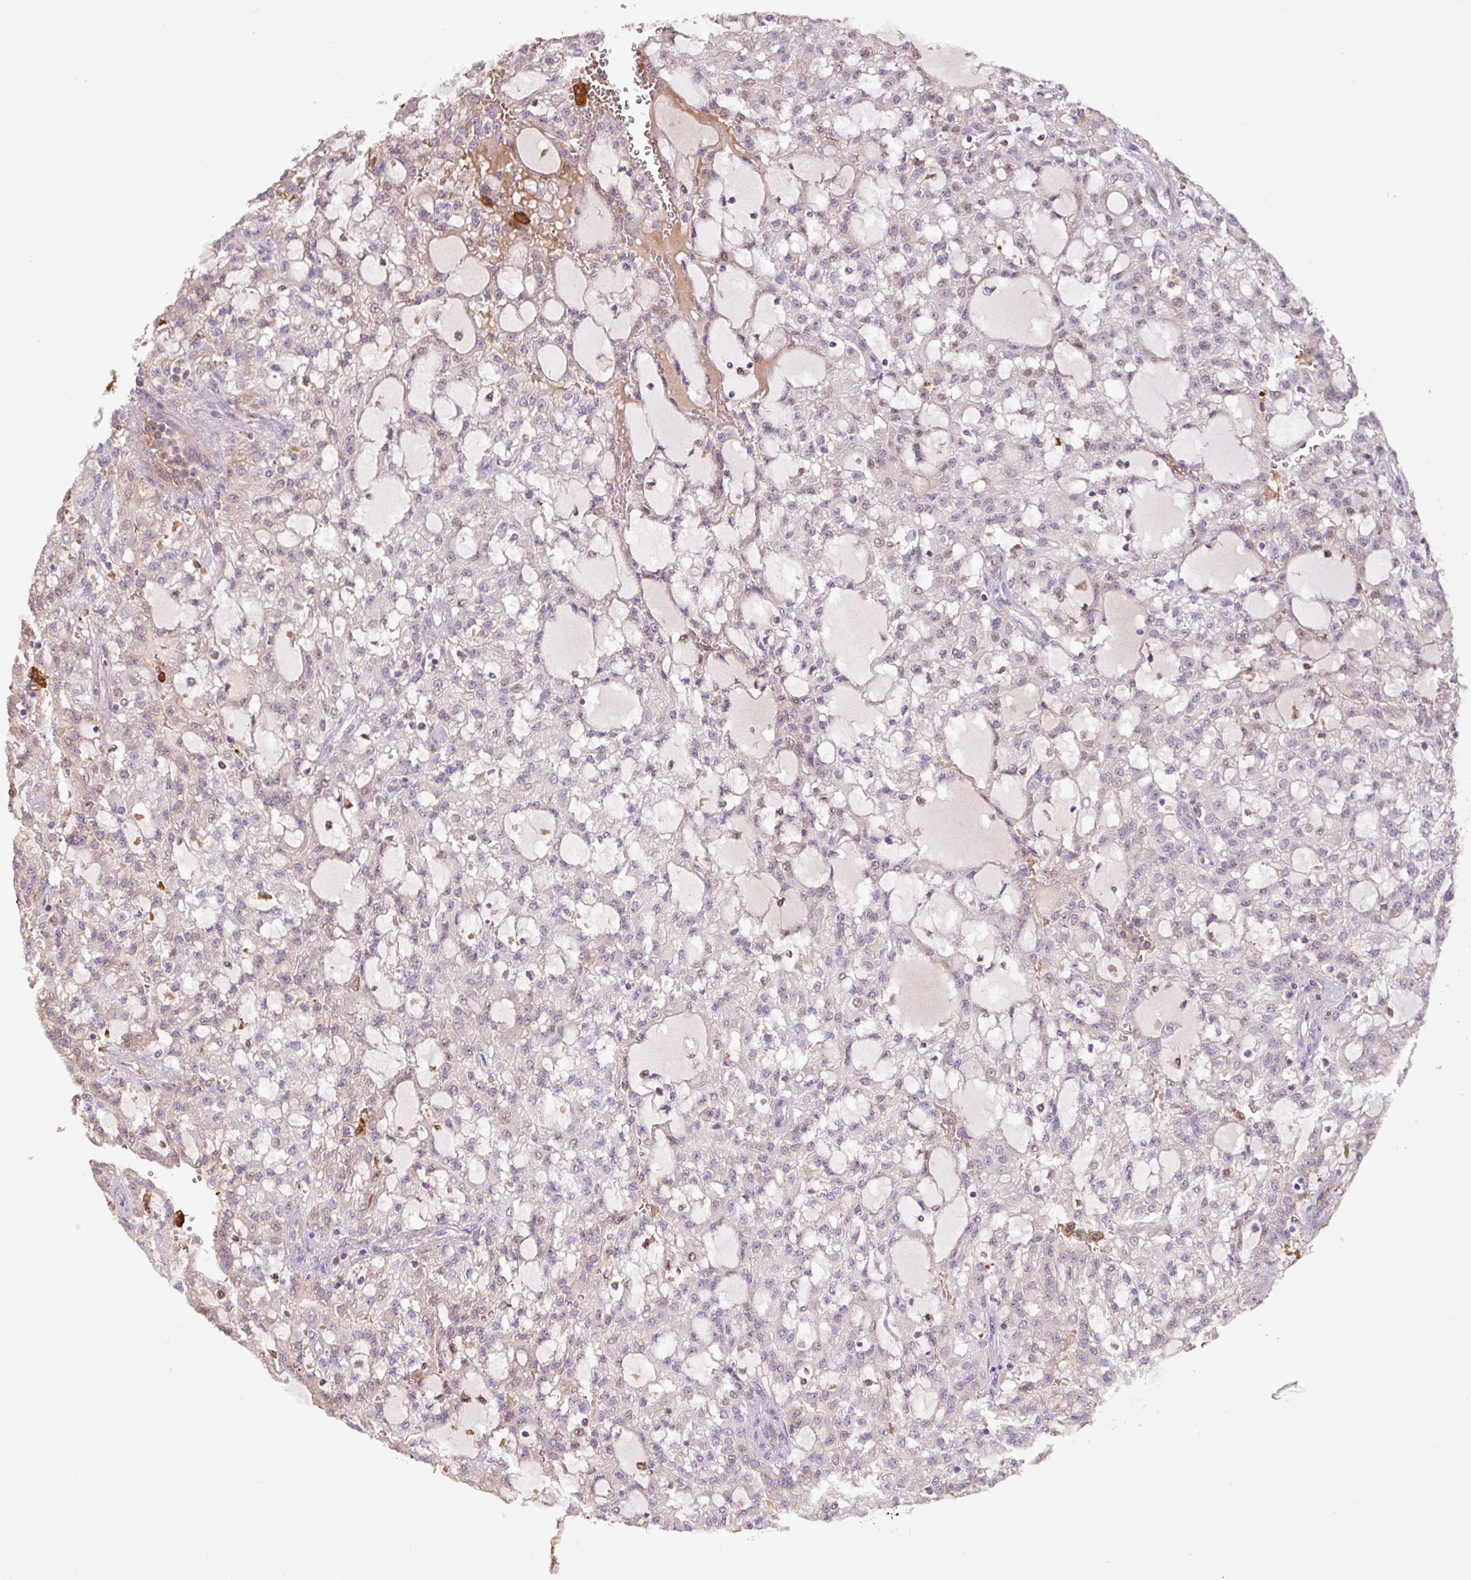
{"staining": {"intensity": "negative", "quantity": "none", "location": "none"}, "tissue": "renal cancer", "cell_type": "Tumor cells", "image_type": "cancer", "snomed": [{"axis": "morphology", "description": "Adenocarcinoma, NOS"}, {"axis": "topography", "description": "Kidney"}], "caption": "IHC micrograph of neoplastic tissue: adenocarcinoma (renal) stained with DAB (3,3'-diaminobenzidine) demonstrates no significant protein positivity in tumor cells.", "gene": "LRRC24", "patient": {"sex": "male", "age": 63}}